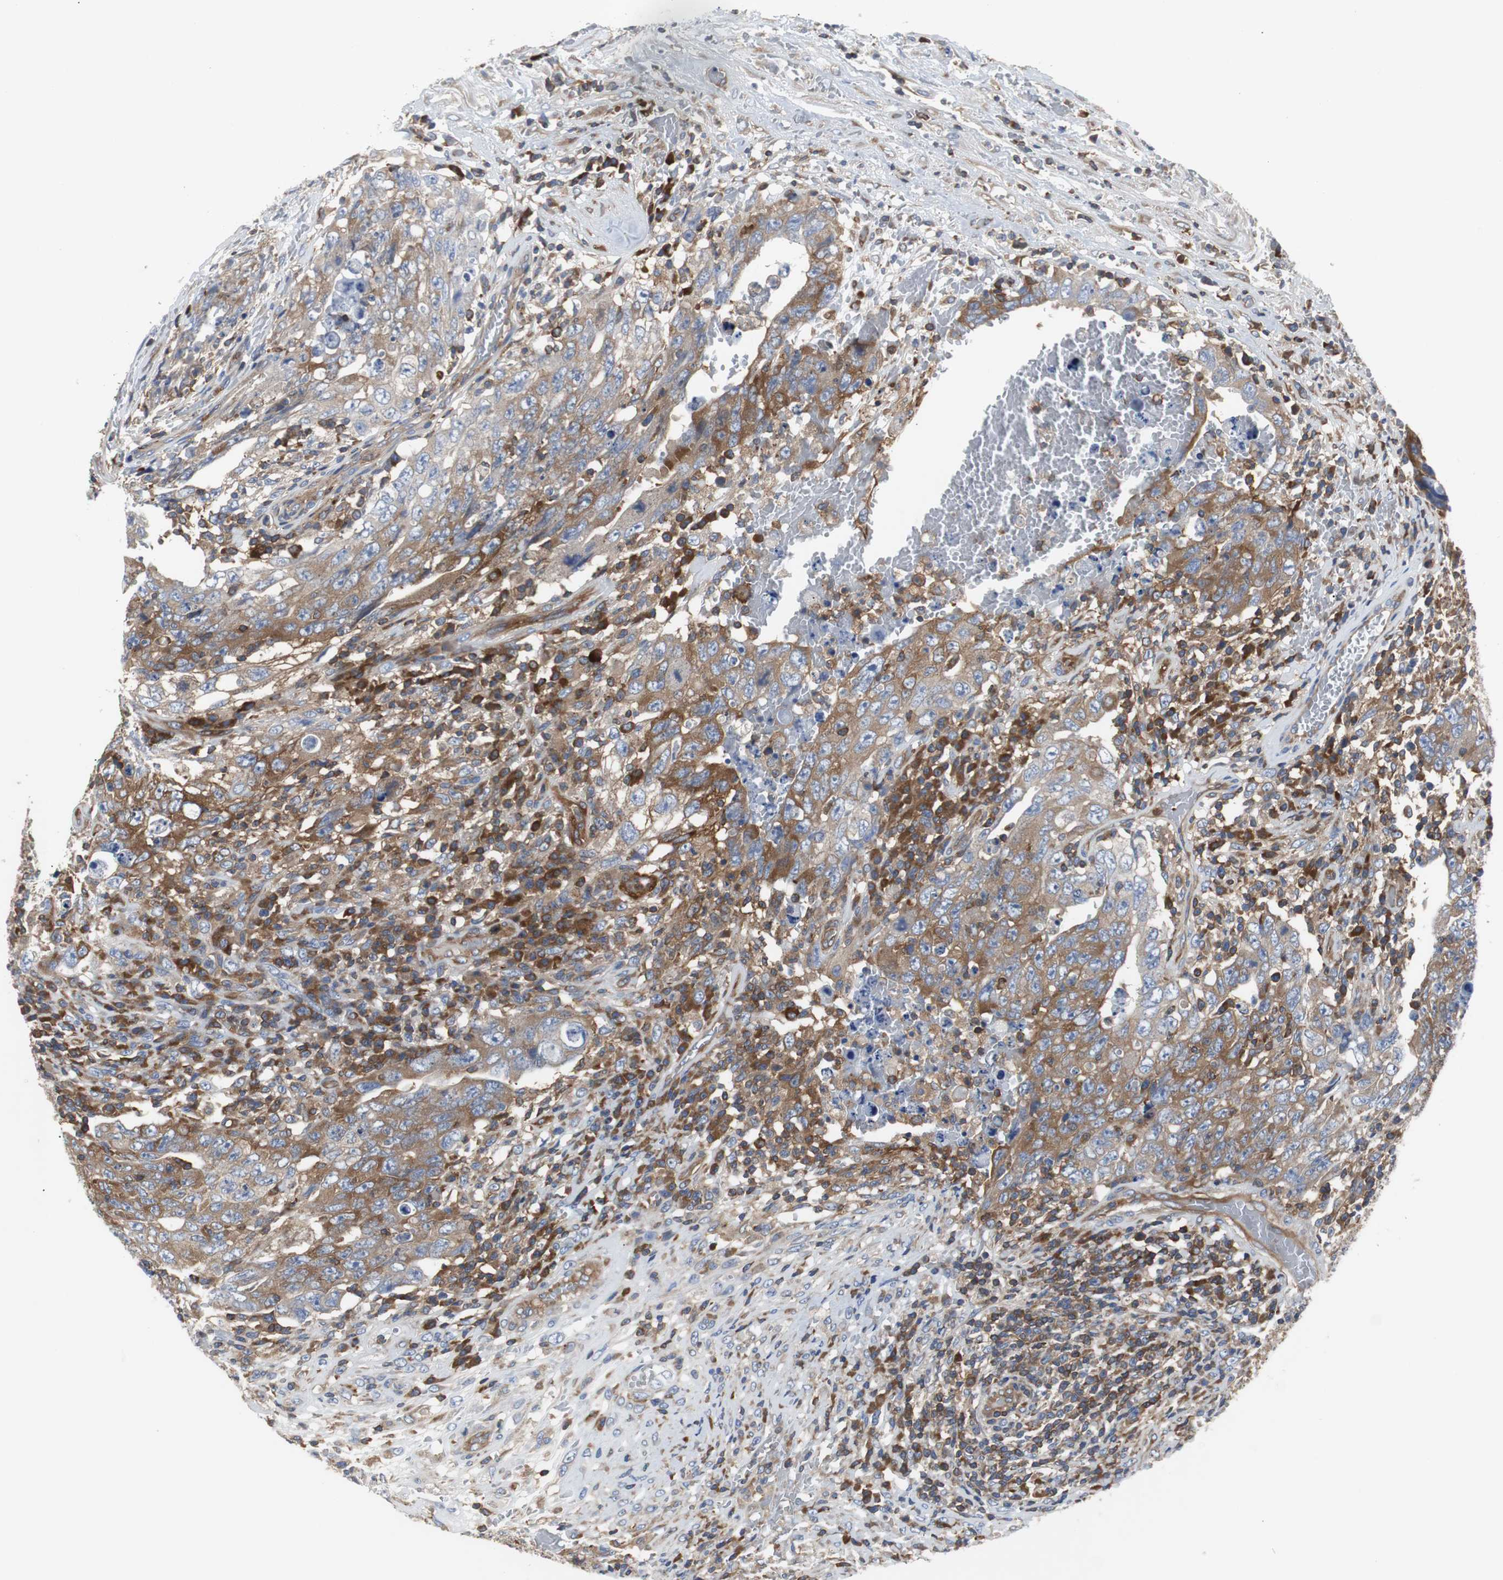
{"staining": {"intensity": "moderate", "quantity": "25%-75%", "location": "cytoplasmic/membranous"}, "tissue": "testis cancer", "cell_type": "Tumor cells", "image_type": "cancer", "snomed": [{"axis": "morphology", "description": "Carcinoma, Embryonal, NOS"}, {"axis": "topography", "description": "Testis"}], "caption": "The image shows immunohistochemical staining of testis cancer (embryonal carcinoma). There is moderate cytoplasmic/membranous positivity is appreciated in approximately 25%-75% of tumor cells. Using DAB (3,3'-diaminobenzidine) (brown) and hematoxylin (blue) stains, captured at high magnification using brightfield microscopy.", "gene": "GYS1", "patient": {"sex": "male", "age": 26}}